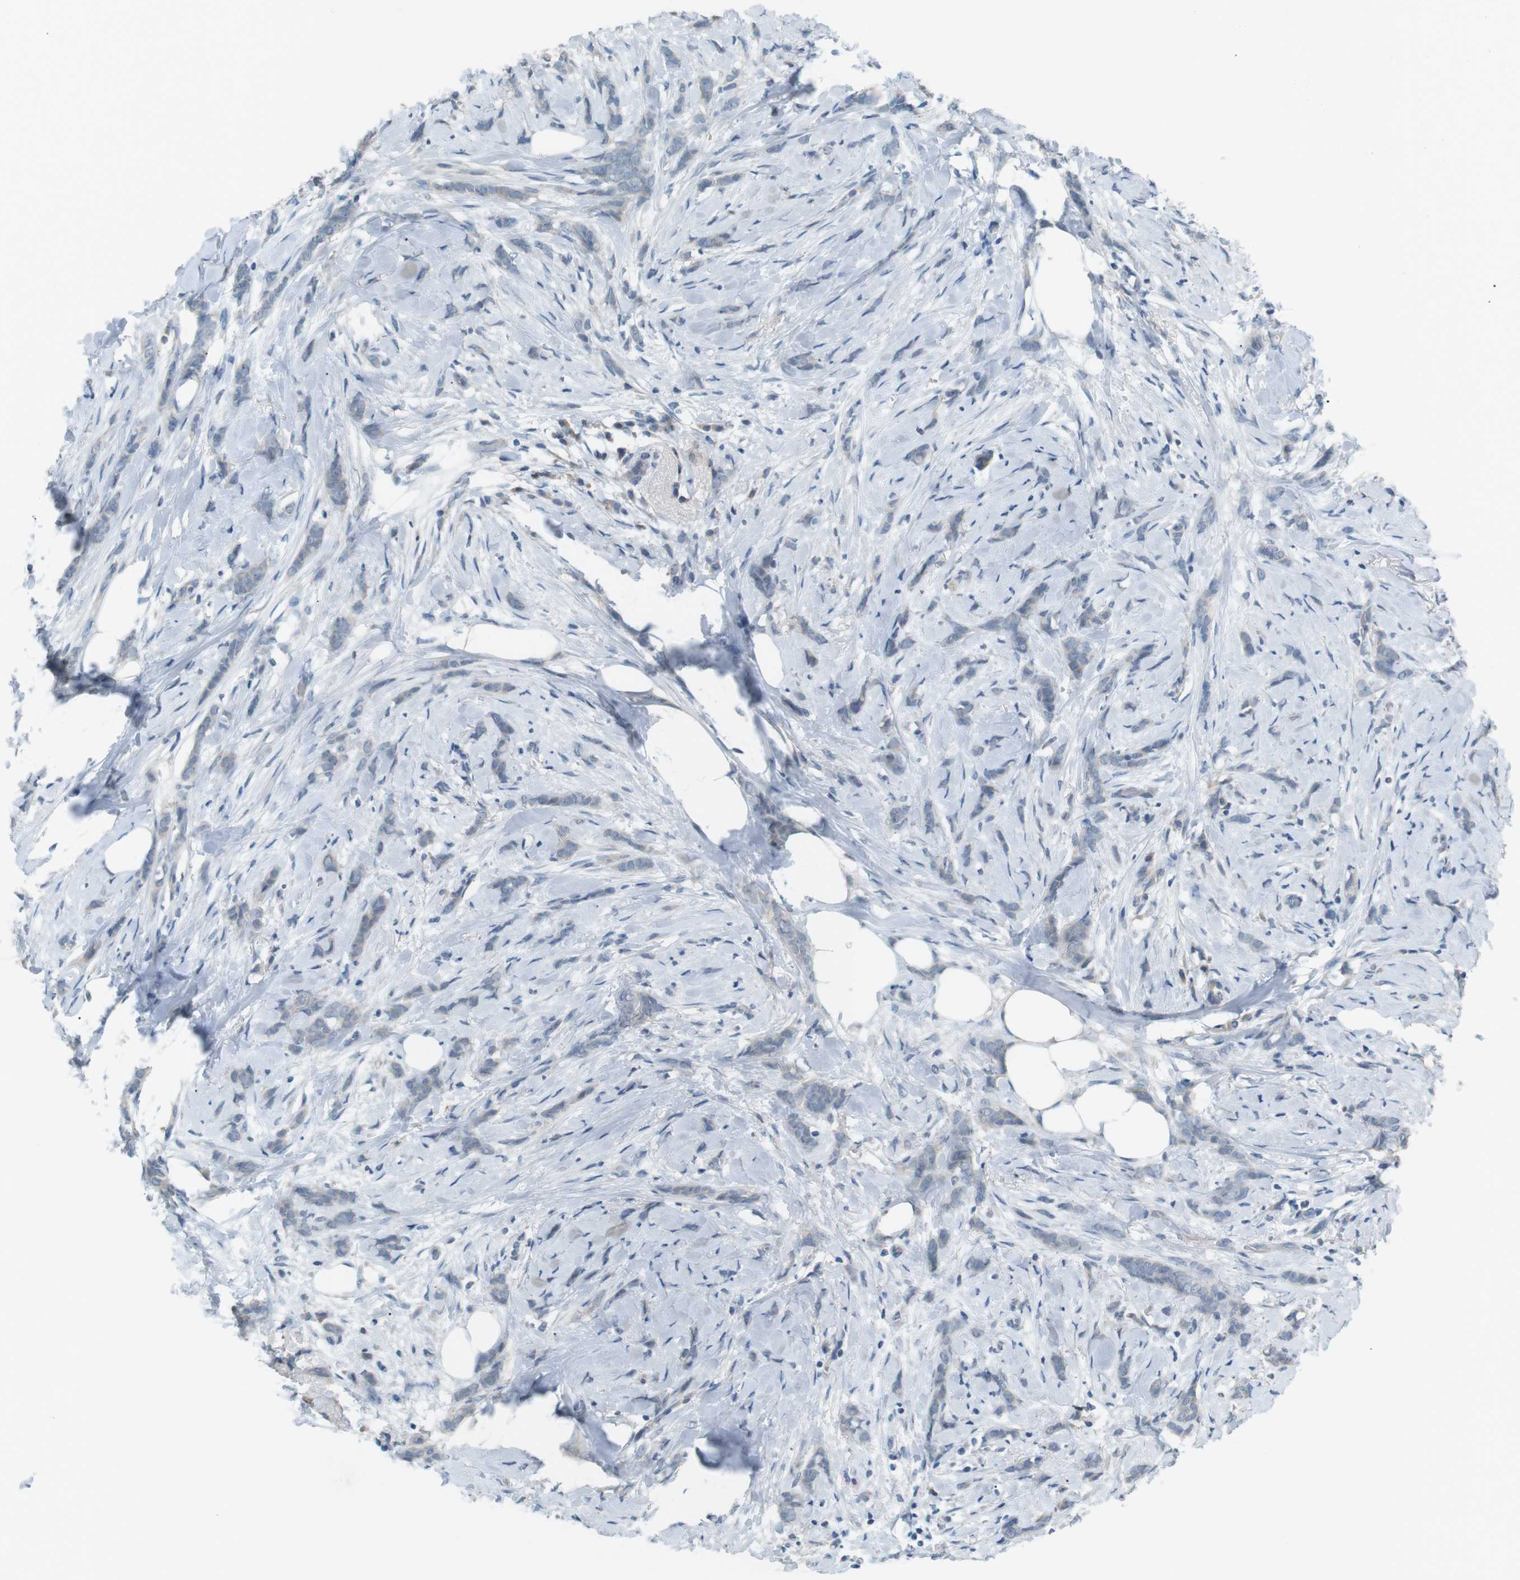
{"staining": {"intensity": "negative", "quantity": "none", "location": "none"}, "tissue": "breast cancer", "cell_type": "Tumor cells", "image_type": "cancer", "snomed": [{"axis": "morphology", "description": "Lobular carcinoma, in situ"}, {"axis": "morphology", "description": "Lobular carcinoma"}, {"axis": "topography", "description": "Breast"}], "caption": "This image is of breast lobular carcinoma in situ stained with immunohistochemistry (IHC) to label a protein in brown with the nuclei are counter-stained blue. There is no positivity in tumor cells.", "gene": "RTN3", "patient": {"sex": "female", "age": 41}}